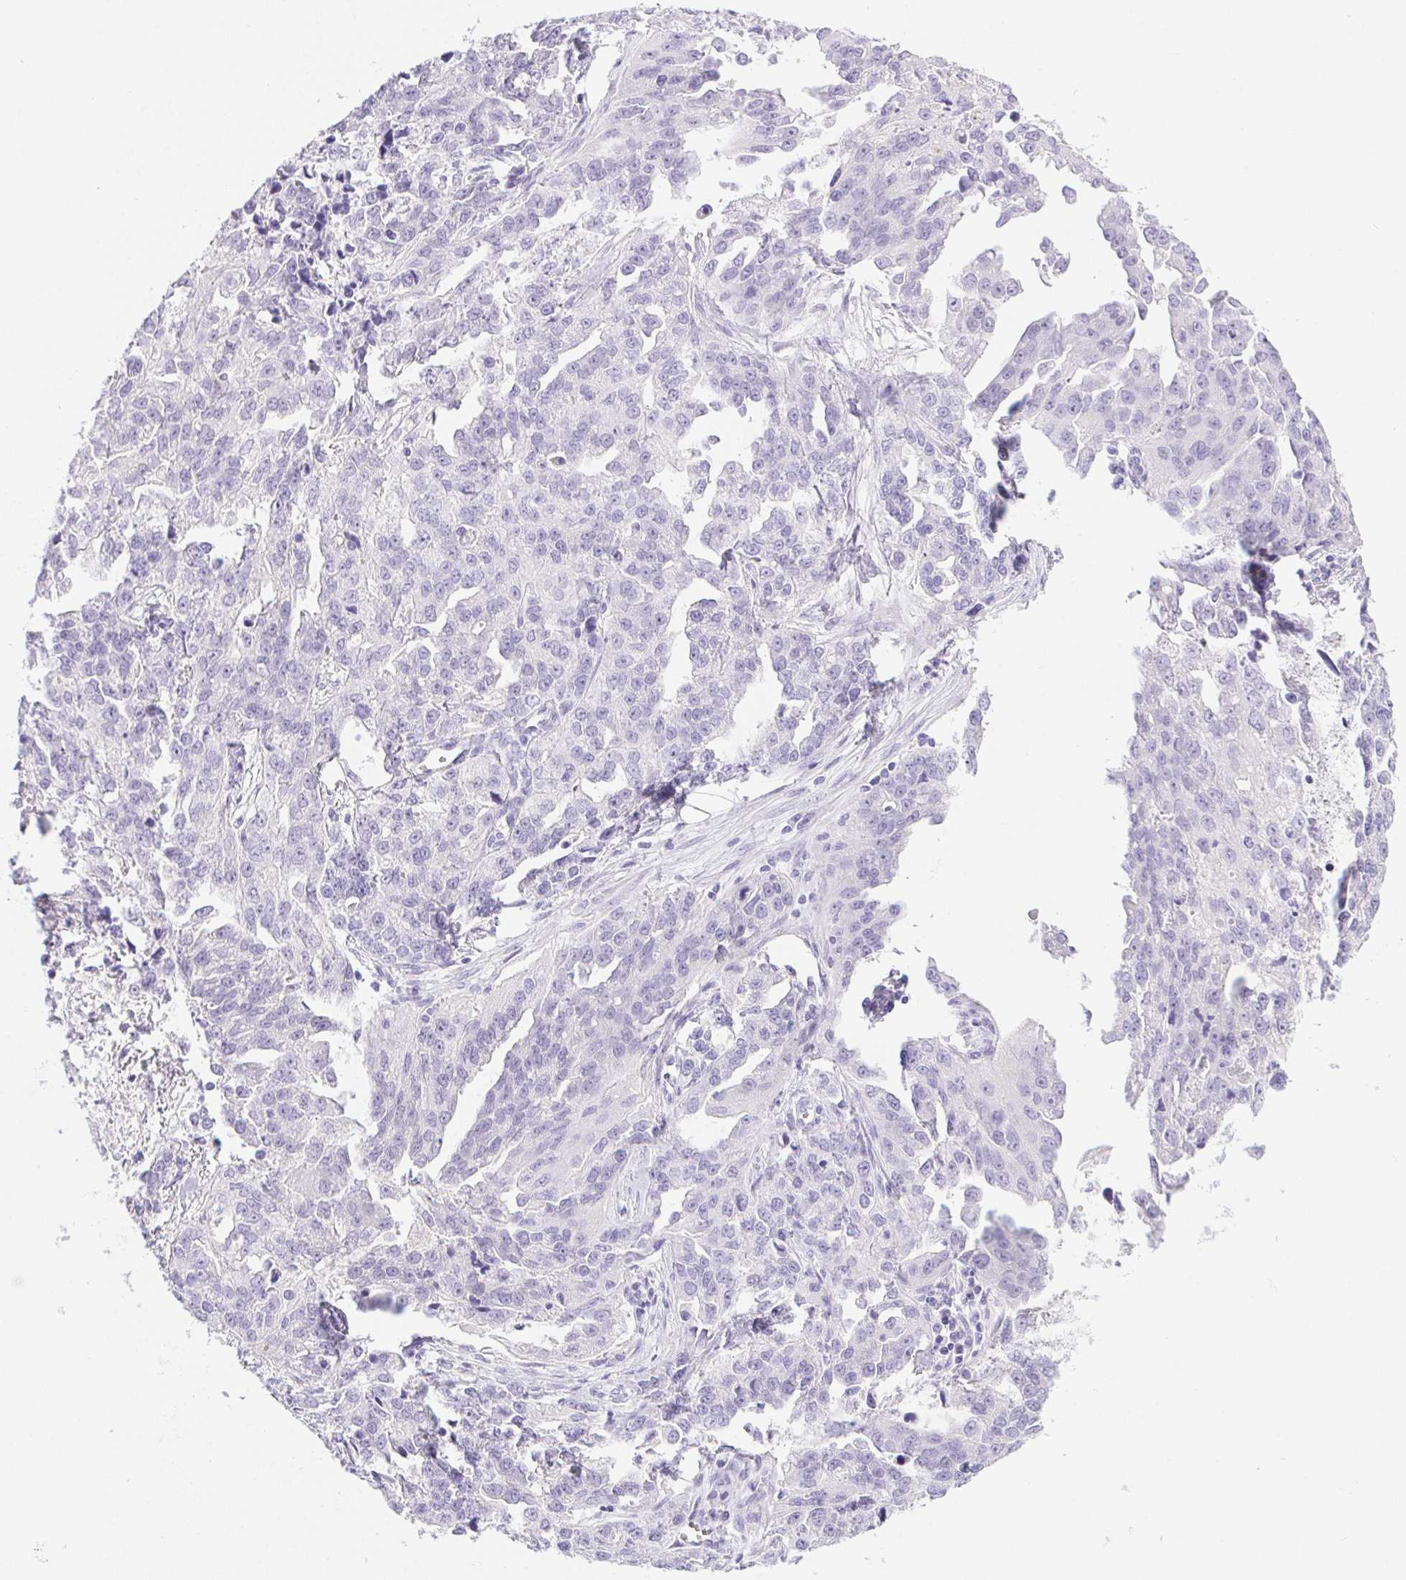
{"staining": {"intensity": "negative", "quantity": "none", "location": "none"}, "tissue": "ovarian cancer", "cell_type": "Tumor cells", "image_type": "cancer", "snomed": [{"axis": "morphology", "description": "Cystadenocarcinoma, serous, NOS"}, {"axis": "topography", "description": "Ovary"}], "caption": "Immunohistochemical staining of ovarian cancer (serous cystadenocarcinoma) demonstrates no significant positivity in tumor cells.", "gene": "PNLIP", "patient": {"sex": "female", "age": 75}}